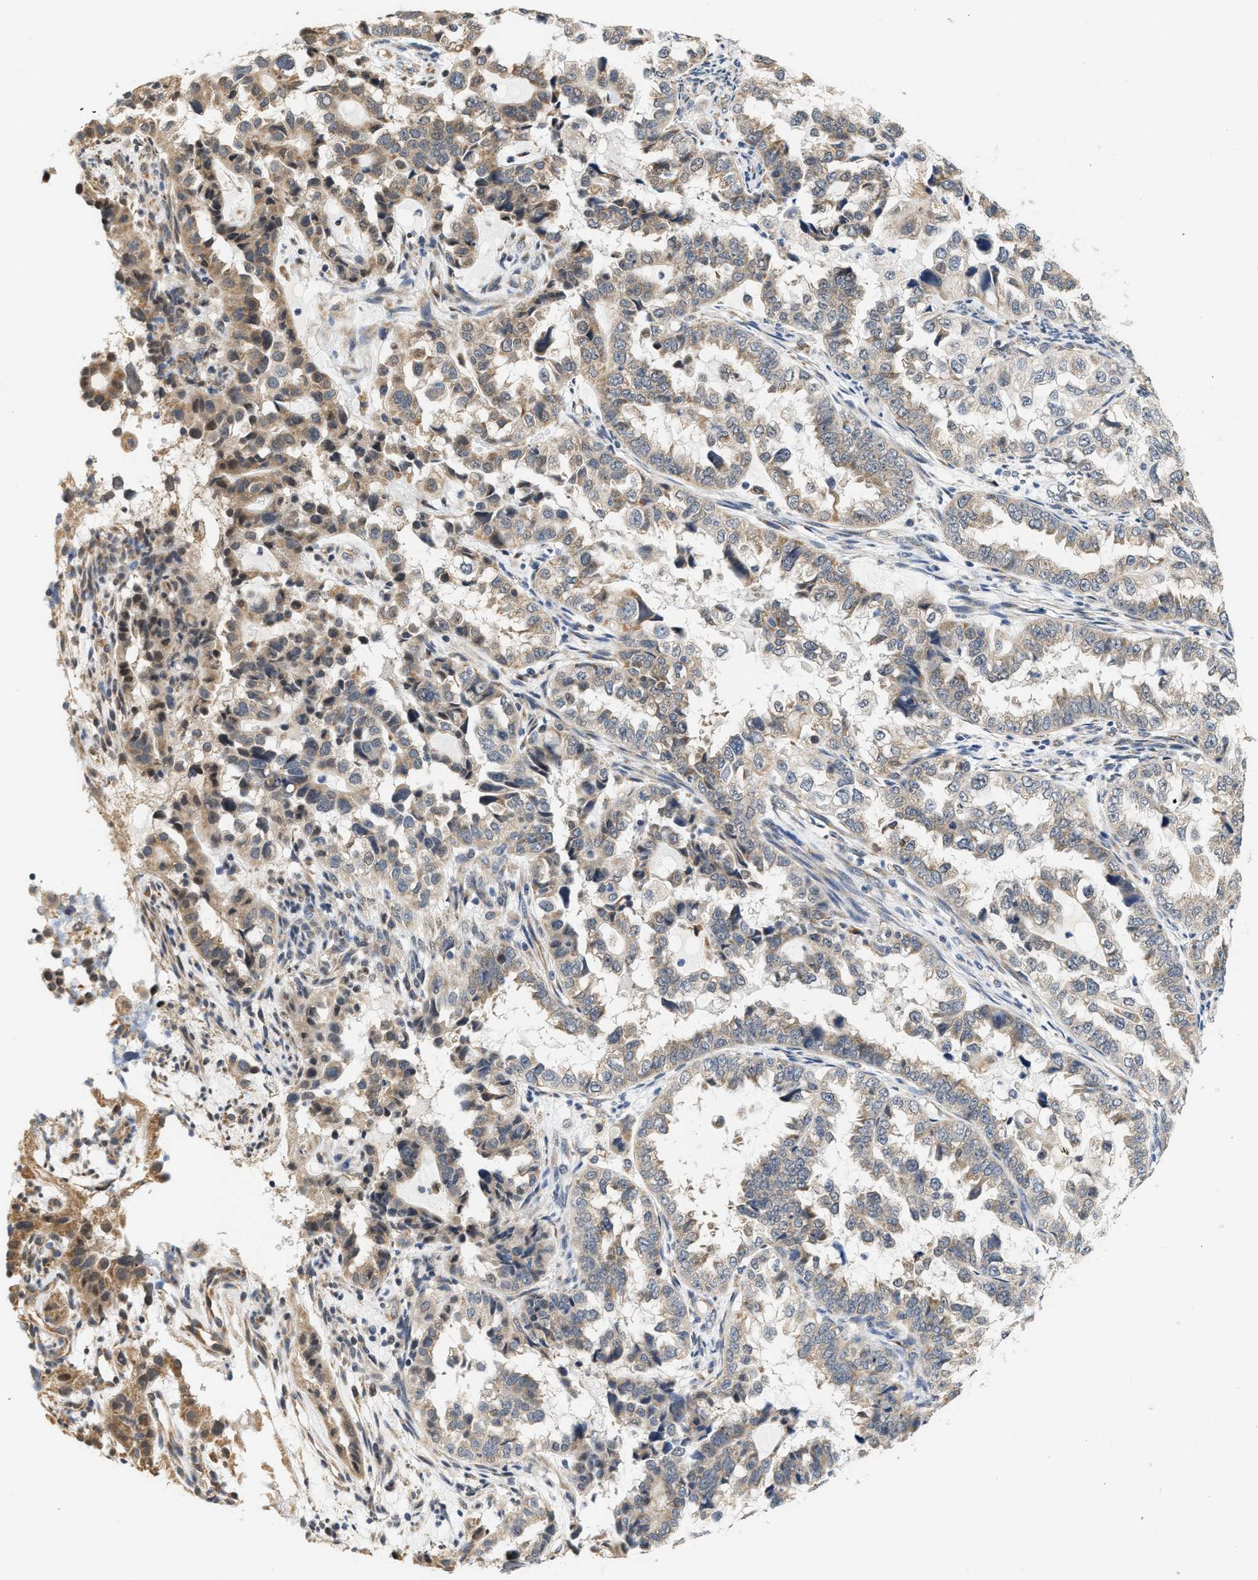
{"staining": {"intensity": "moderate", "quantity": "25%-75%", "location": "cytoplasmic/membranous"}, "tissue": "endometrial cancer", "cell_type": "Tumor cells", "image_type": "cancer", "snomed": [{"axis": "morphology", "description": "Adenocarcinoma, NOS"}, {"axis": "topography", "description": "Endometrium"}], "caption": "Human endometrial adenocarcinoma stained for a protein (brown) exhibits moderate cytoplasmic/membranous positive expression in about 25%-75% of tumor cells.", "gene": "GIGYF1", "patient": {"sex": "female", "age": 85}}